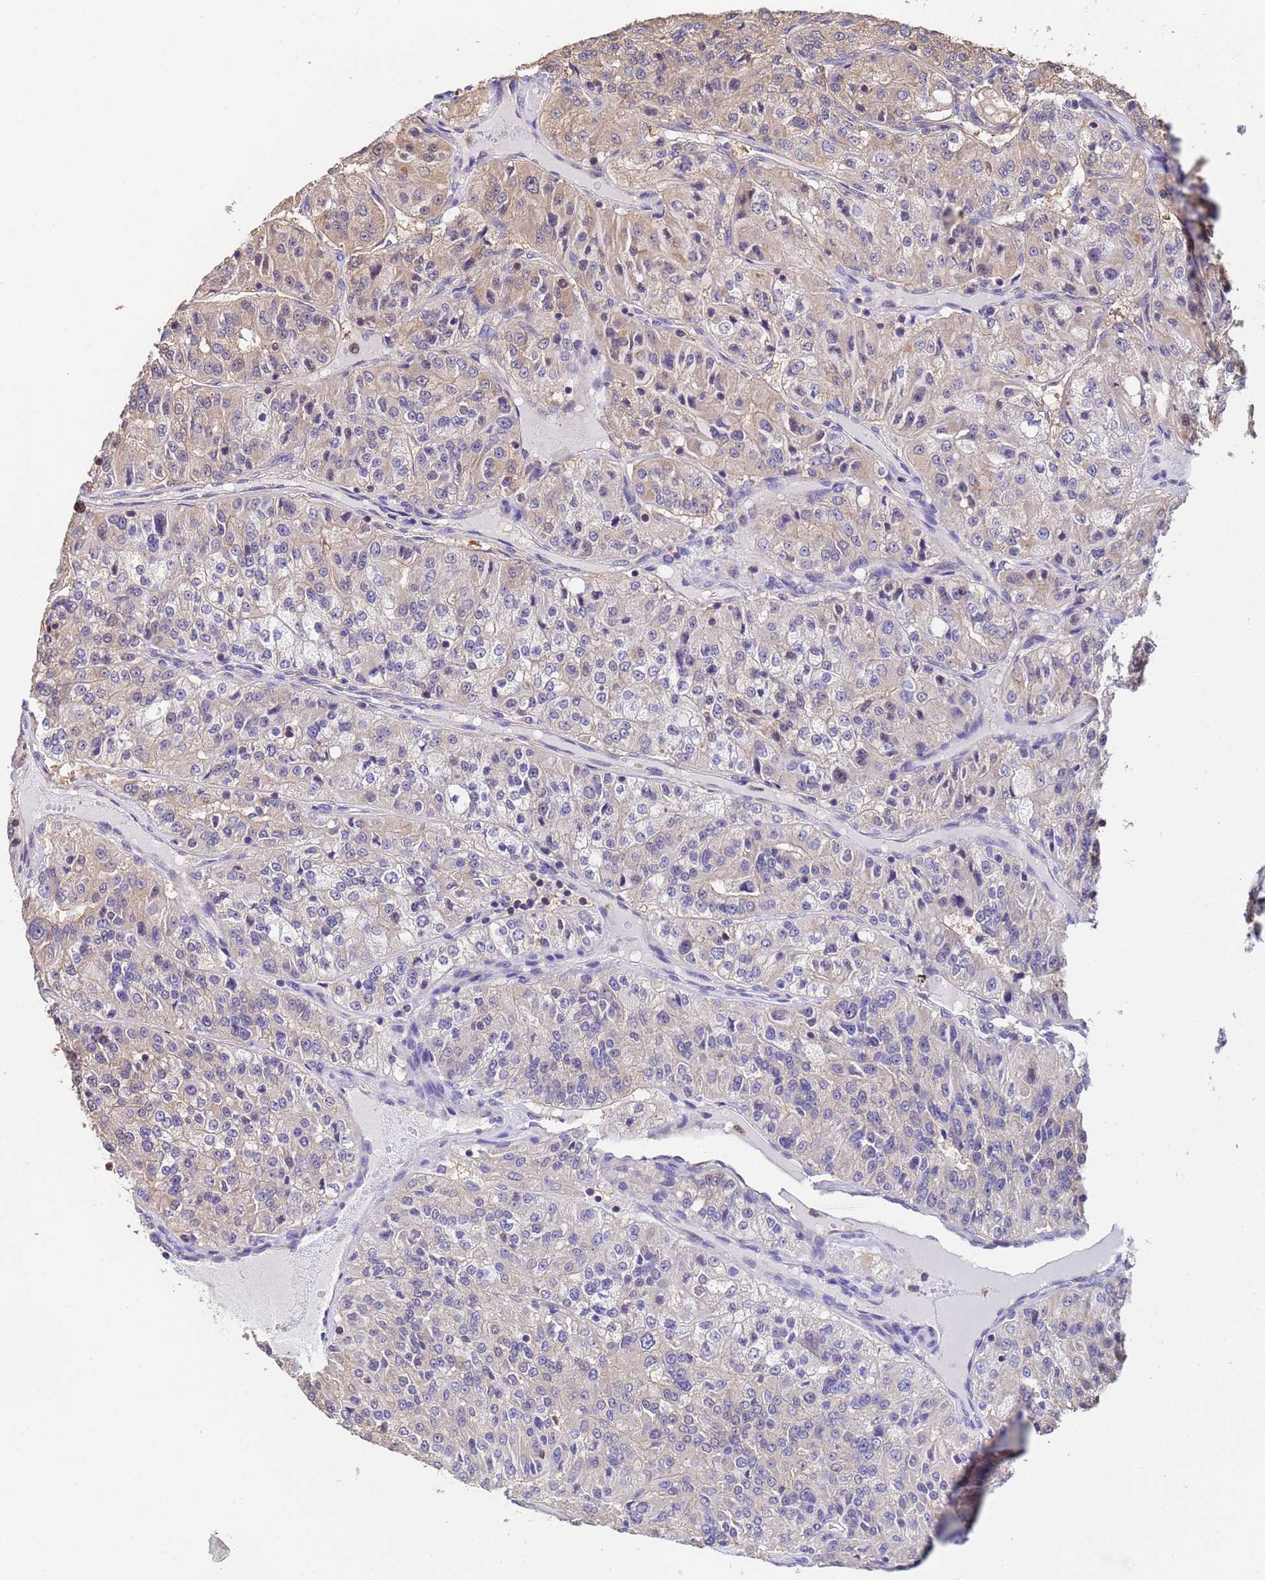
{"staining": {"intensity": "weak", "quantity": "<25%", "location": "cytoplasmic/membranous"}, "tissue": "renal cancer", "cell_type": "Tumor cells", "image_type": "cancer", "snomed": [{"axis": "morphology", "description": "Adenocarcinoma, NOS"}, {"axis": "topography", "description": "Kidney"}], "caption": "This image is of renal cancer stained with immunohistochemistry to label a protein in brown with the nuclei are counter-stained blue. There is no positivity in tumor cells. (Immunohistochemistry (ihc), brightfield microscopy, high magnification).", "gene": "FAM25A", "patient": {"sex": "female", "age": 63}}